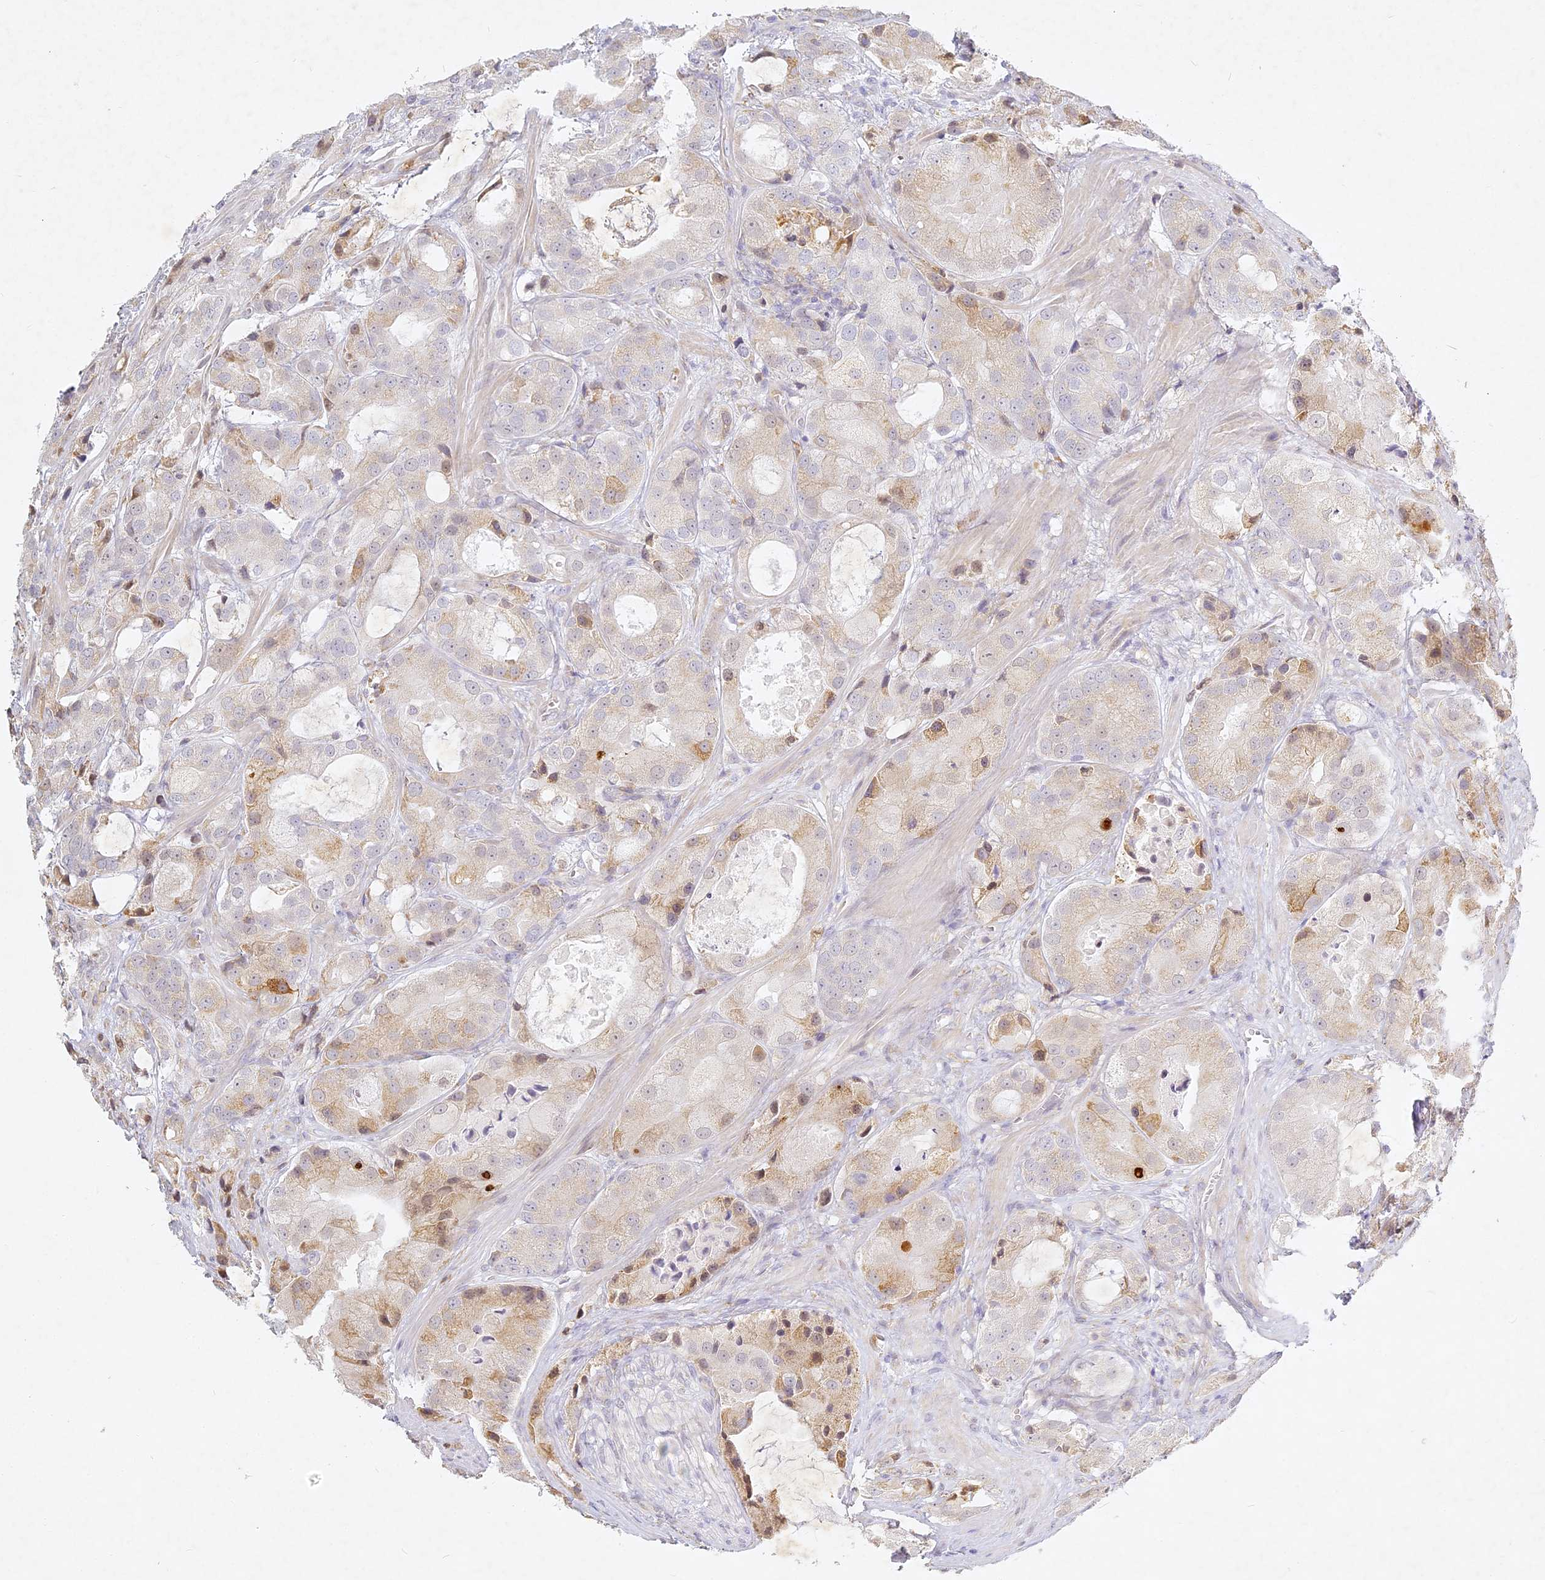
{"staining": {"intensity": "weak", "quantity": "<25%", "location": "cytoplasmic/membranous"}, "tissue": "prostate cancer", "cell_type": "Tumor cells", "image_type": "cancer", "snomed": [{"axis": "morphology", "description": "Adenocarcinoma, High grade"}, {"axis": "topography", "description": "Prostate"}], "caption": "A histopathology image of prostate cancer (high-grade adenocarcinoma) stained for a protein shows no brown staining in tumor cells.", "gene": "SLC30A5", "patient": {"sex": "male", "age": 70}}